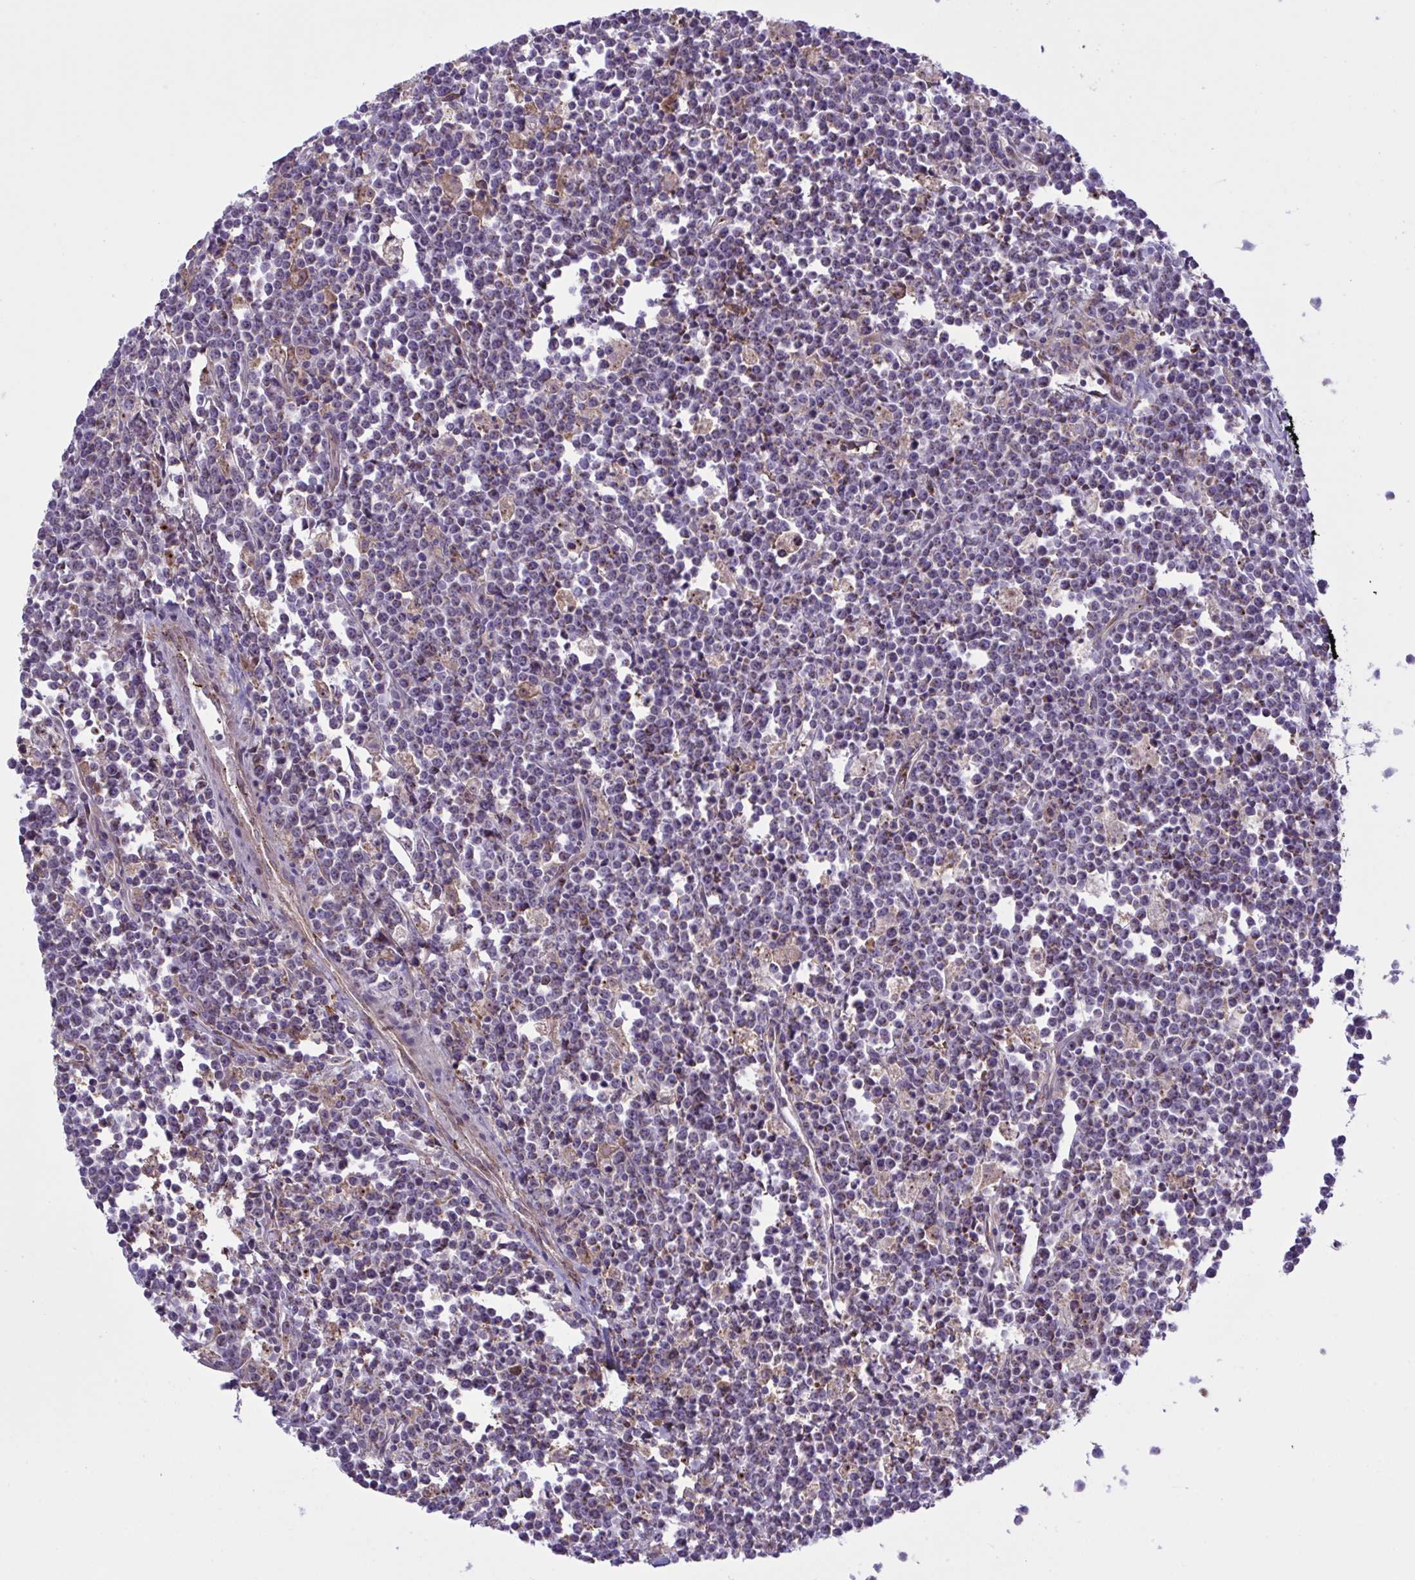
{"staining": {"intensity": "weak", "quantity": "25%-75%", "location": "cytoplasmic/membranous"}, "tissue": "lymphoma", "cell_type": "Tumor cells", "image_type": "cancer", "snomed": [{"axis": "morphology", "description": "Malignant lymphoma, non-Hodgkin's type, High grade"}, {"axis": "topography", "description": "Small intestine"}], "caption": "A brown stain shows weak cytoplasmic/membranous positivity of a protein in human lymphoma tumor cells.", "gene": "CD101", "patient": {"sex": "female", "age": 56}}